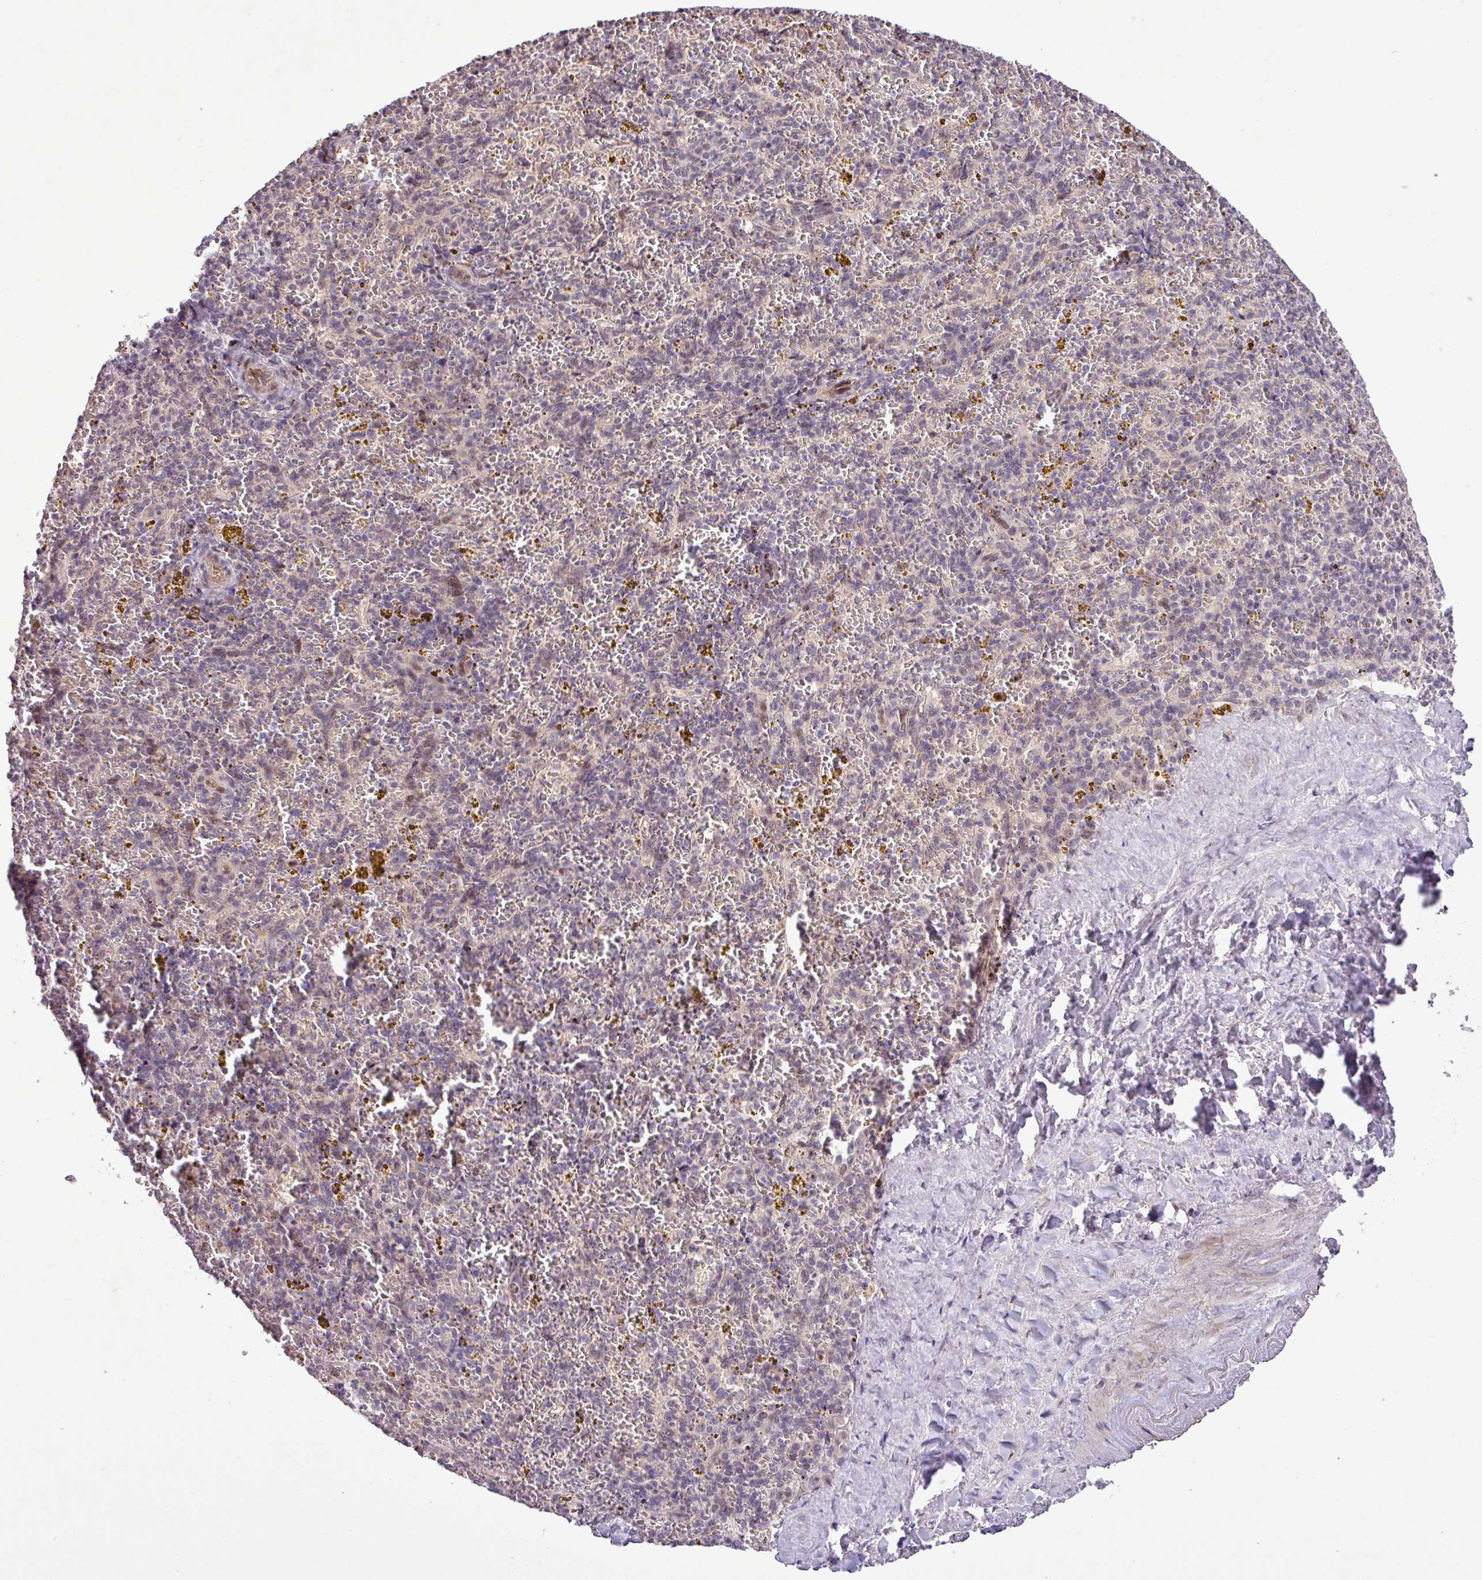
{"staining": {"intensity": "negative", "quantity": "none", "location": "none"}, "tissue": "spleen", "cell_type": "Cells in red pulp", "image_type": "normal", "snomed": [{"axis": "morphology", "description": "Normal tissue, NOS"}, {"axis": "topography", "description": "Spleen"}], "caption": "Protein analysis of benign spleen reveals no significant expression in cells in red pulp. (Stains: DAB (3,3'-diaminobenzidine) immunohistochemistry (IHC) with hematoxylin counter stain, Microscopy: brightfield microscopy at high magnification).", "gene": "PCDH1", "patient": {"sex": "male", "age": 57}}